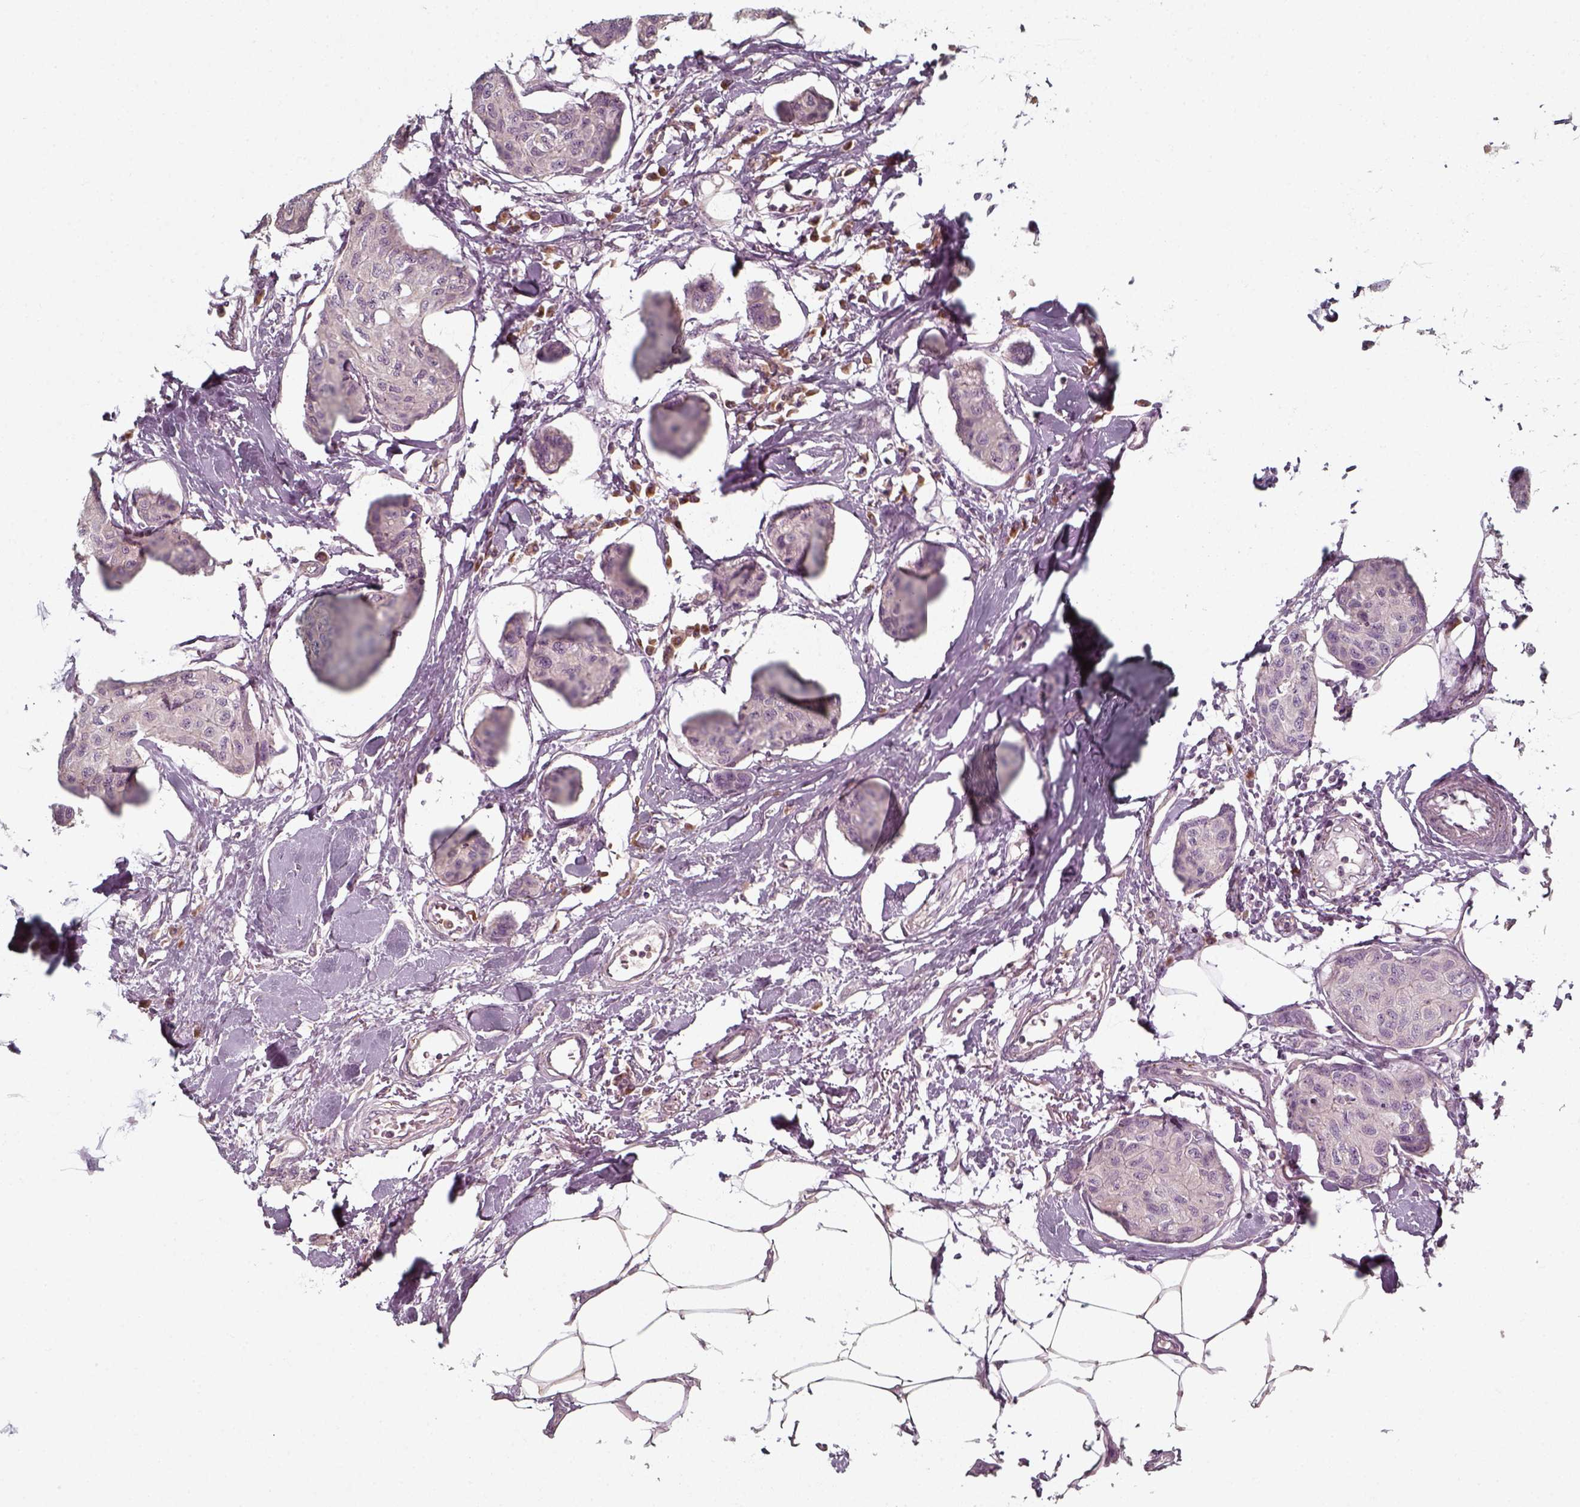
{"staining": {"intensity": "negative", "quantity": "none", "location": "none"}, "tissue": "breast cancer", "cell_type": "Tumor cells", "image_type": "cancer", "snomed": [{"axis": "morphology", "description": "Duct carcinoma"}, {"axis": "topography", "description": "Breast"}], "caption": "High magnification brightfield microscopy of breast intraductal carcinoma stained with DAB (brown) and counterstained with hematoxylin (blue): tumor cells show no significant positivity.", "gene": "UNC13D", "patient": {"sex": "female", "age": 80}}